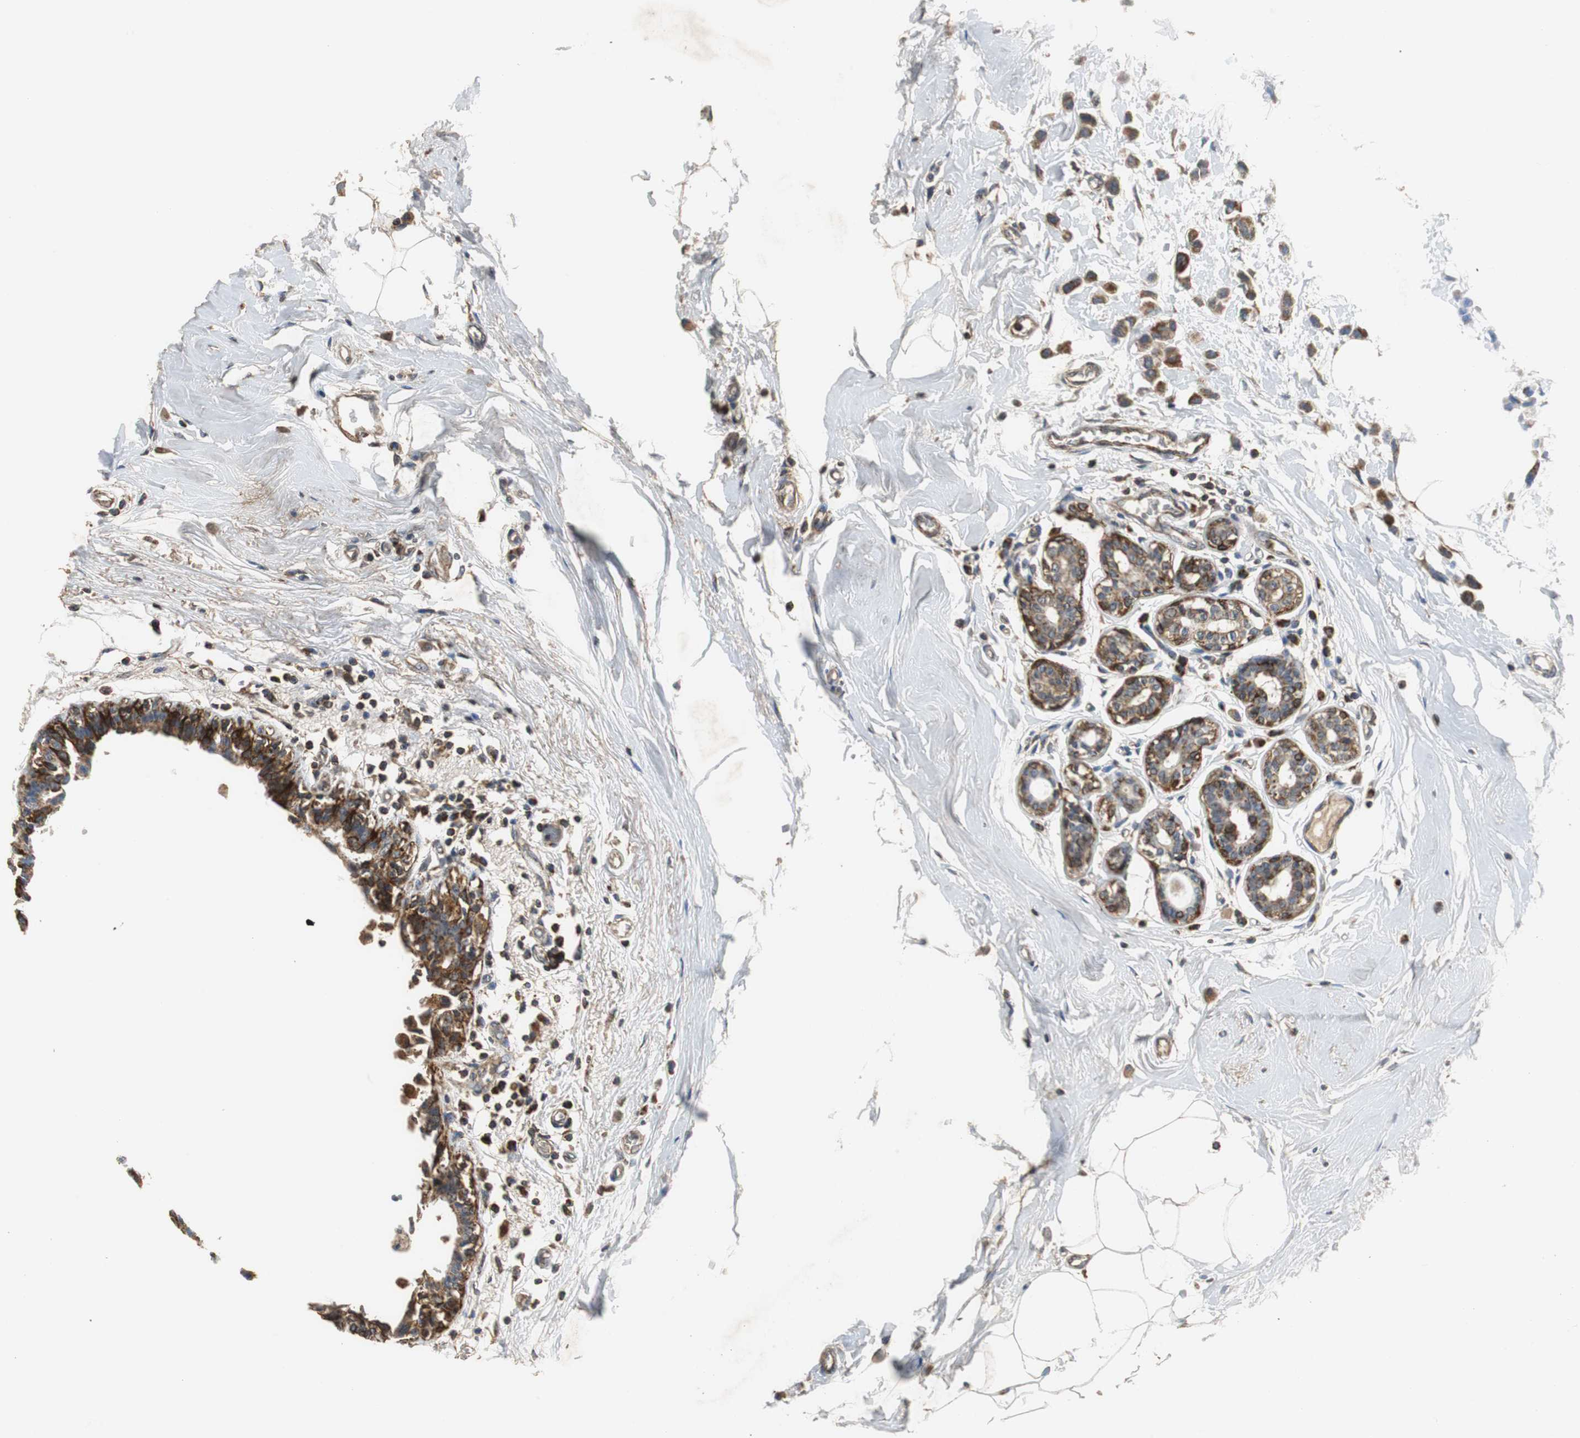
{"staining": {"intensity": "moderate", "quantity": ">75%", "location": "cytoplasmic/membranous"}, "tissue": "breast cancer", "cell_type": "Tumor cells", "image_type": "cancer", "snomed": [{"axis": "morphology", "description": "Lobular carcinoma"}, {"axis": "topography", "description": "Breast"}], "caption": "IHC (DAB) staining of breast cancer displays moderate cytoplasmic/membranous protein staining in approximately >75% of tumor cells.", "gene": "NNT", "patient": {"sex": "female", "age": 51}}